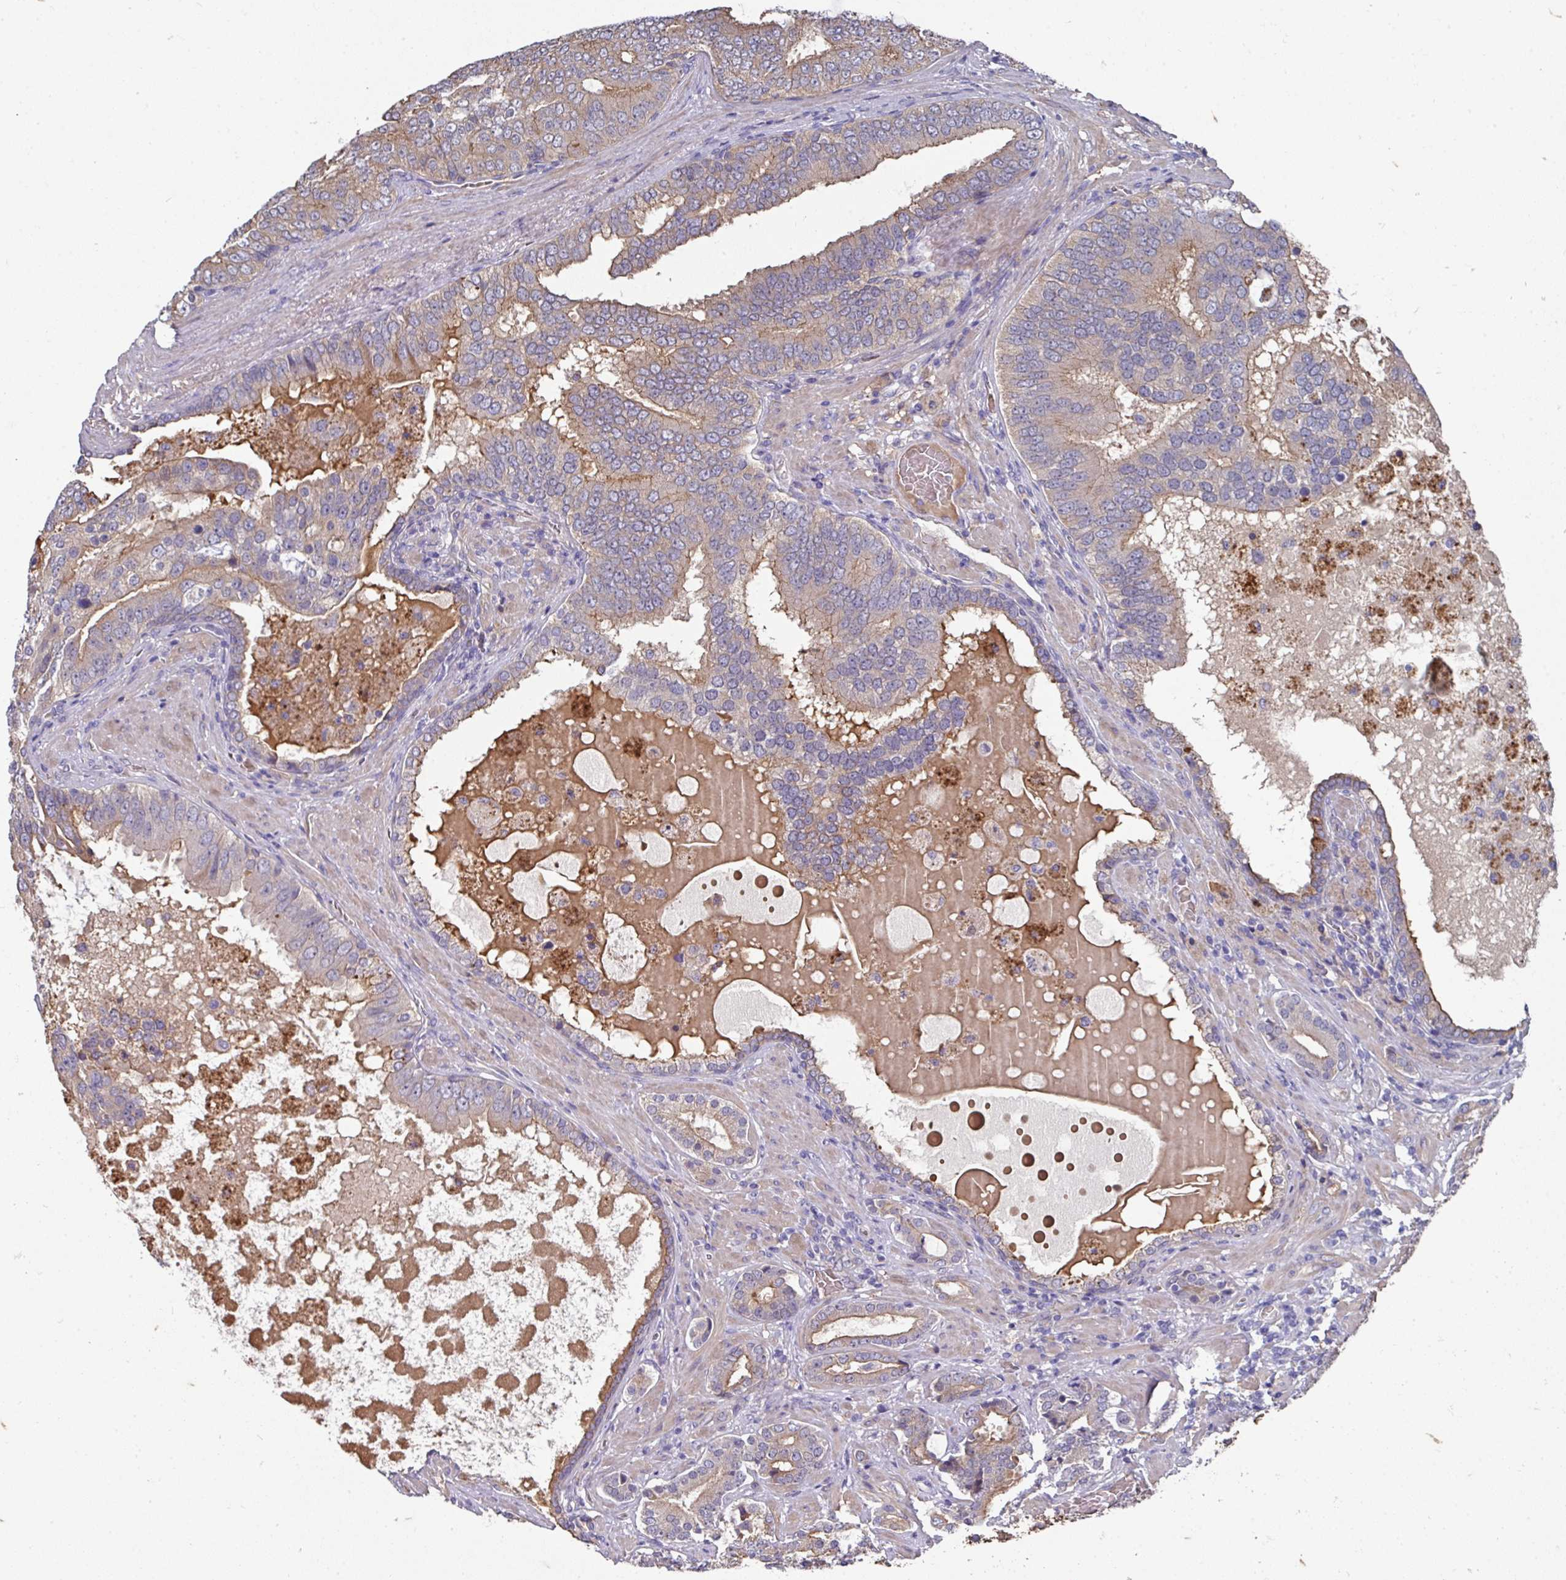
{"staining": {"intensity": "moderate", "quantity": "25%-75%", "location": "cytoplasmic/membranous"}, "tissue": "prostate cancer", "cell_type": "Tumor cells", "image_type": "cancer", "snomed": [{"axis": "morphology", "description": "Adenocarcinoma, High grade"}, {"axis": "topography", "description": "Prostate"}], "caption": "A micrograph of human prostate cancer stained for a protein reveals moderate cytoplasmic/membranous brown staining in tumor cells.", "gene": "PRR5", "patient": {"sex": "male", "age": 55}}